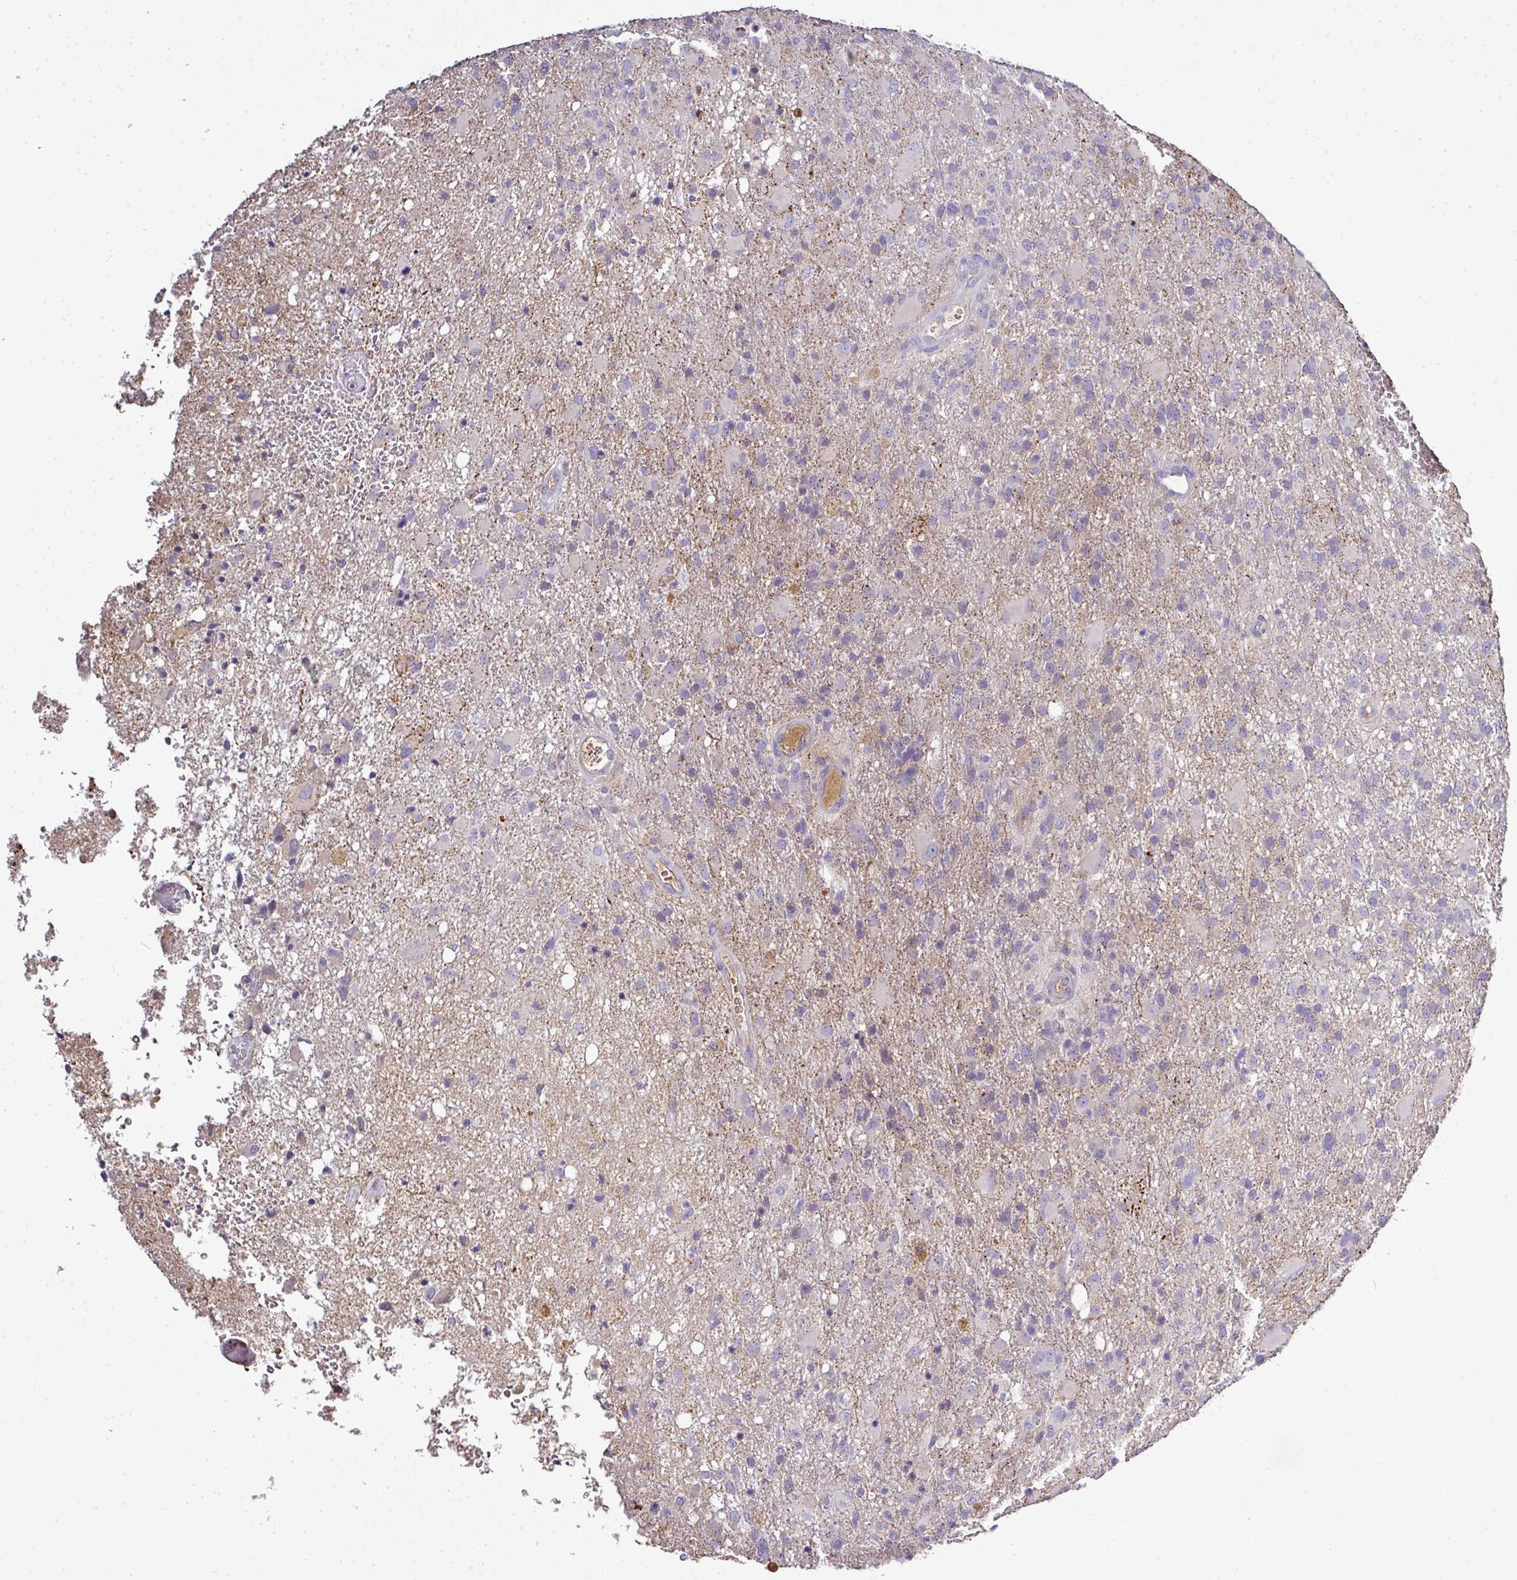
{"staining": {"intensity": "negative", "quantity": "none", "location": "none"}, "tissue": "glioma", "cell_type": "Tumor cells", "image_type": "cancer", "snomed": [{"axis": "morphology", "description": "Glioma, malignant, High grade"}, {"axis": "topography", "description": "Brain"}], "caption": "Human glioma stained for a protein using immunohistochemistry demonstrates no staining in tumor cells.", "gene": "CAB39L", "patient": {"sex": "female", "age": 74}}